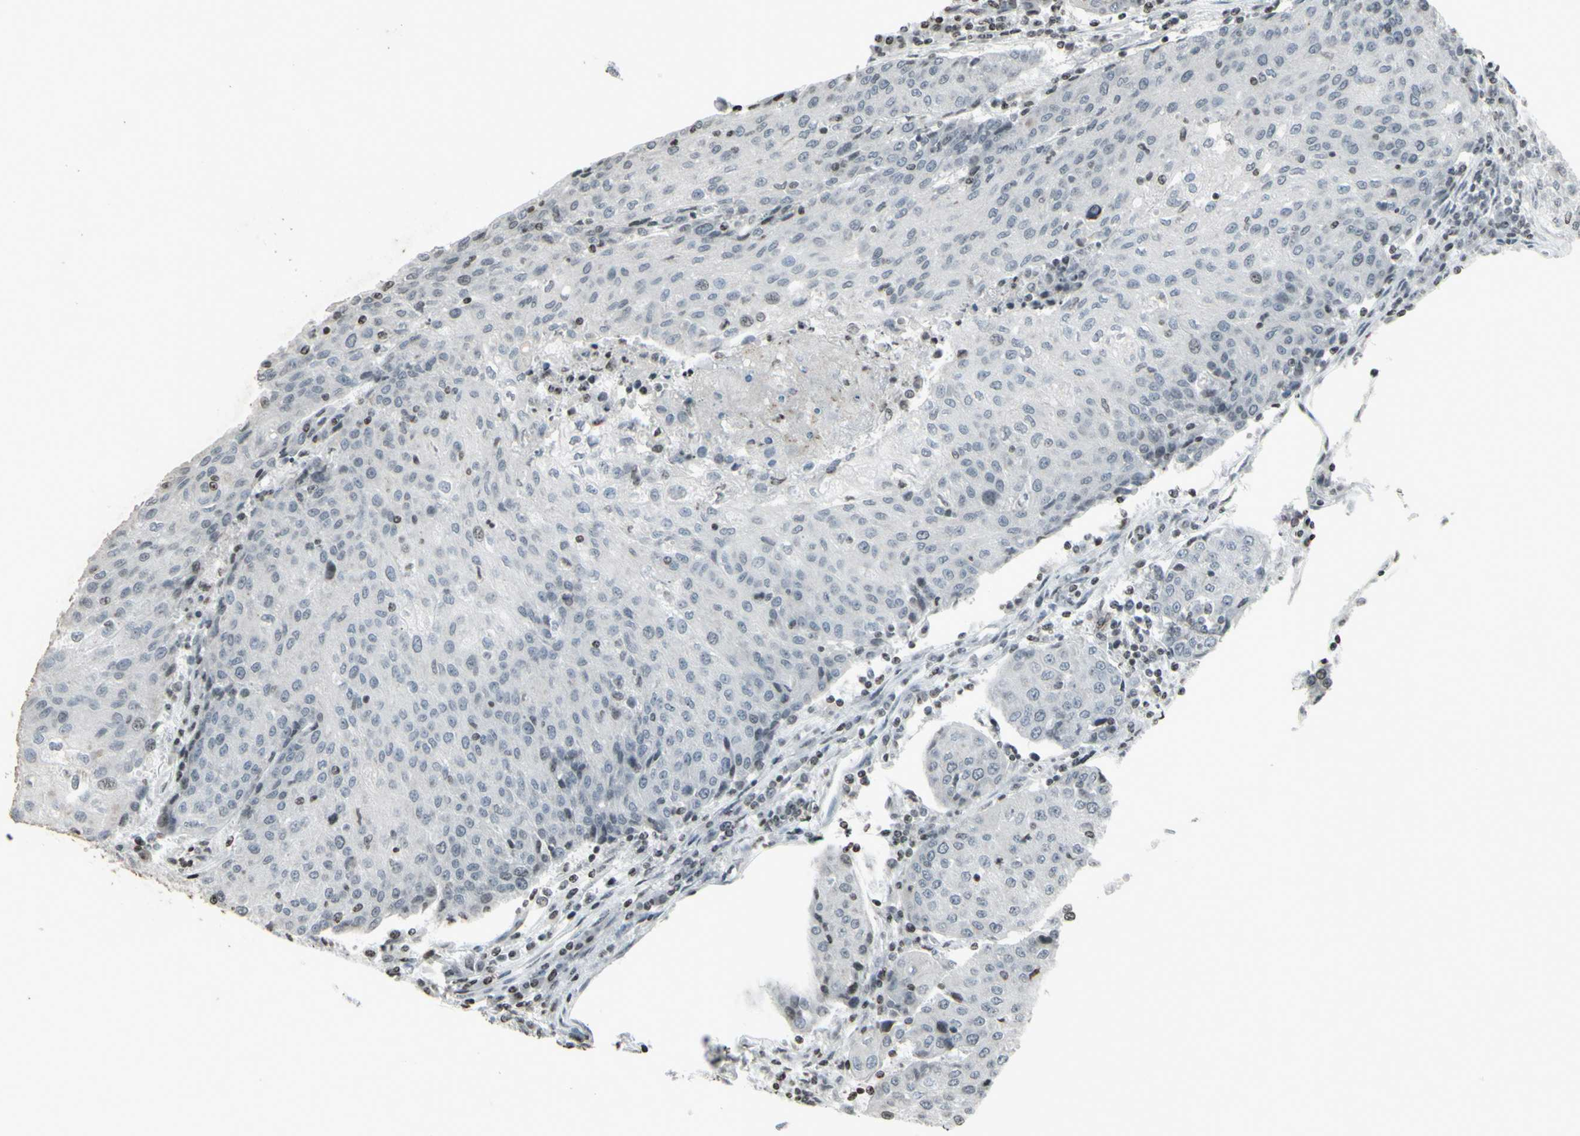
{"staining": {"intensity": "negative", "quantity": "none", "location": "none"}, "tissue": "urothelial cancer", "cell_type": "Tumor cells", "image_type": "cancer", "snomed": [{"axis": "morphology", "description": "Urothelial carcinoma, High grade"}, {"axis": "topography", "description": "Urinary bladder"}], "caption": "The image exhibits no significant expression in tumor cells of high-grade urothelial carcinoma.", "gene": "CD79B", "patient": {"sex": "female", "age": 85}}